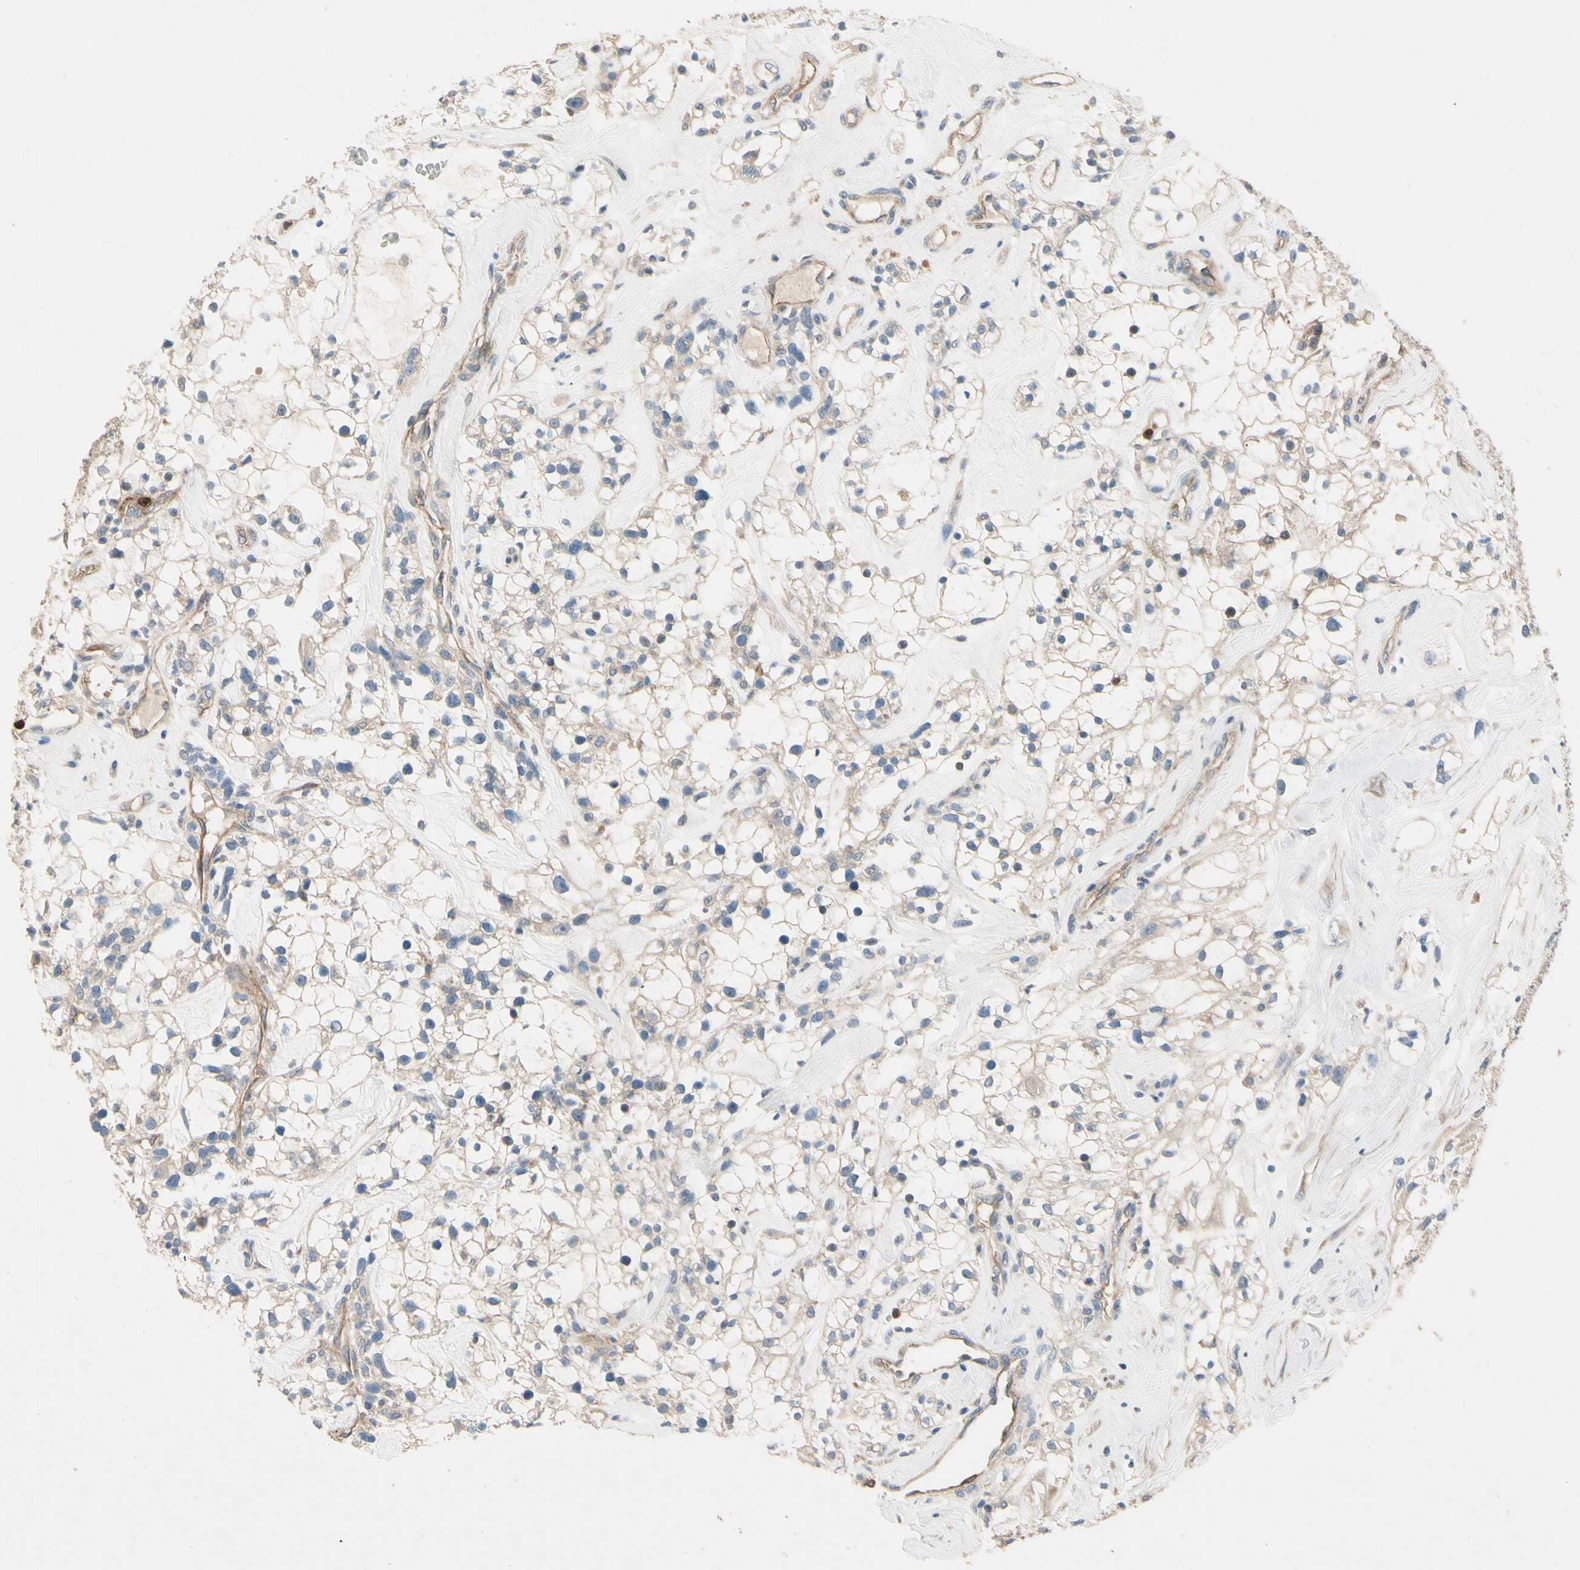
{"staining": {"intensity": "weak", "quantity": ">75%", "location": "cytoplasmic/membranous"}, "tissue": "renal cancer", "cell_type": "Tumor cells", "image_type": "cancer", "snomed": [{"axis": "morphology", "description": "Adenocarcinoma, NOS"}, {"axis": "topography", "description": "Kidney"}], "caption": "Human adenocarcinoma (renal) stained for a protein (brown) demonstrates weak cytoplasmic/membranous positive expression in about >75% of tumor cells.", "gene": "SIGLEC5", "patient": {"sex": "female", "age": 60}}